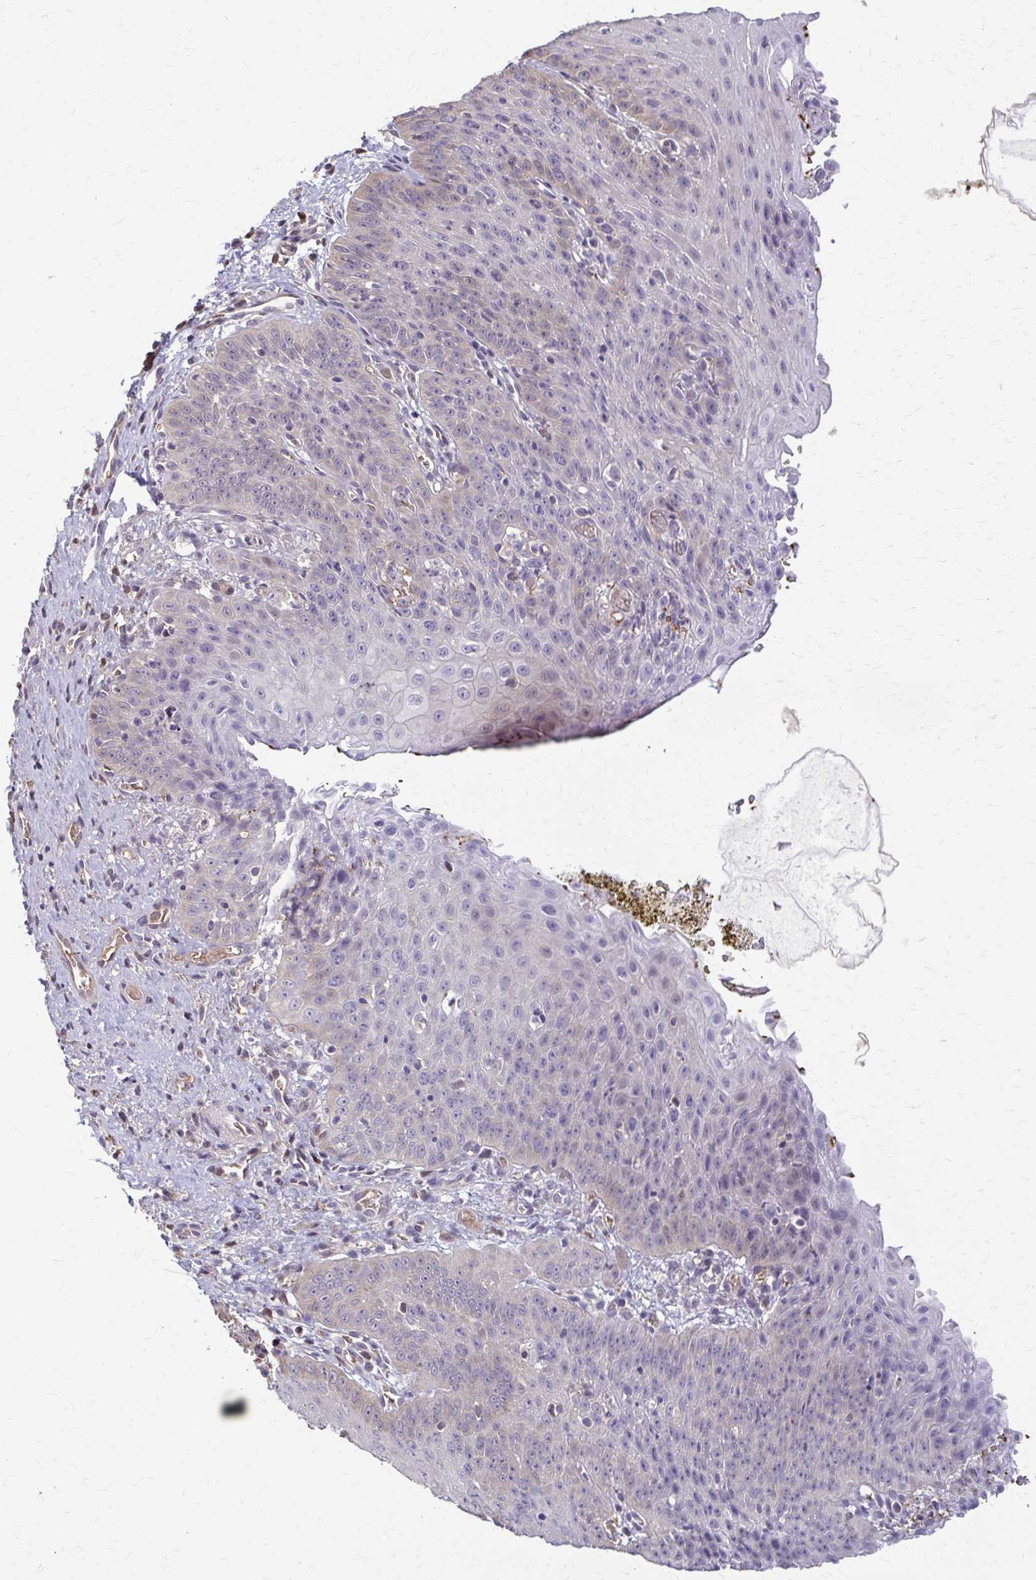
{"staining": {"intensity": "weak", "quantity": "25%-75%", "location": "cytoplasmic/membranous"}, "tissue": "esophagus", "cell_type": "Squamous epithelial cells", "image_type": "normal", "snomed": [{"axis": "morphology", "description": "Normal tissue, NOS"}, {"axis": "topography", "description": "Esophagus"}], "caption": "Esophagus stained with DAB immunohistochemistry (IHC) exhibits low levels of weak cytoplasmic/membranous staining in about 25%-75% of squamous epithelial cells. The protein of interest is stained brown, and the nuclei are stained in blue (DAB (3,3'-diaminobenzidine) IHC with brightfield microscopy, high magnification).", "gene": "ZNF34", "patient": {"sex": "male", "age": 71}}